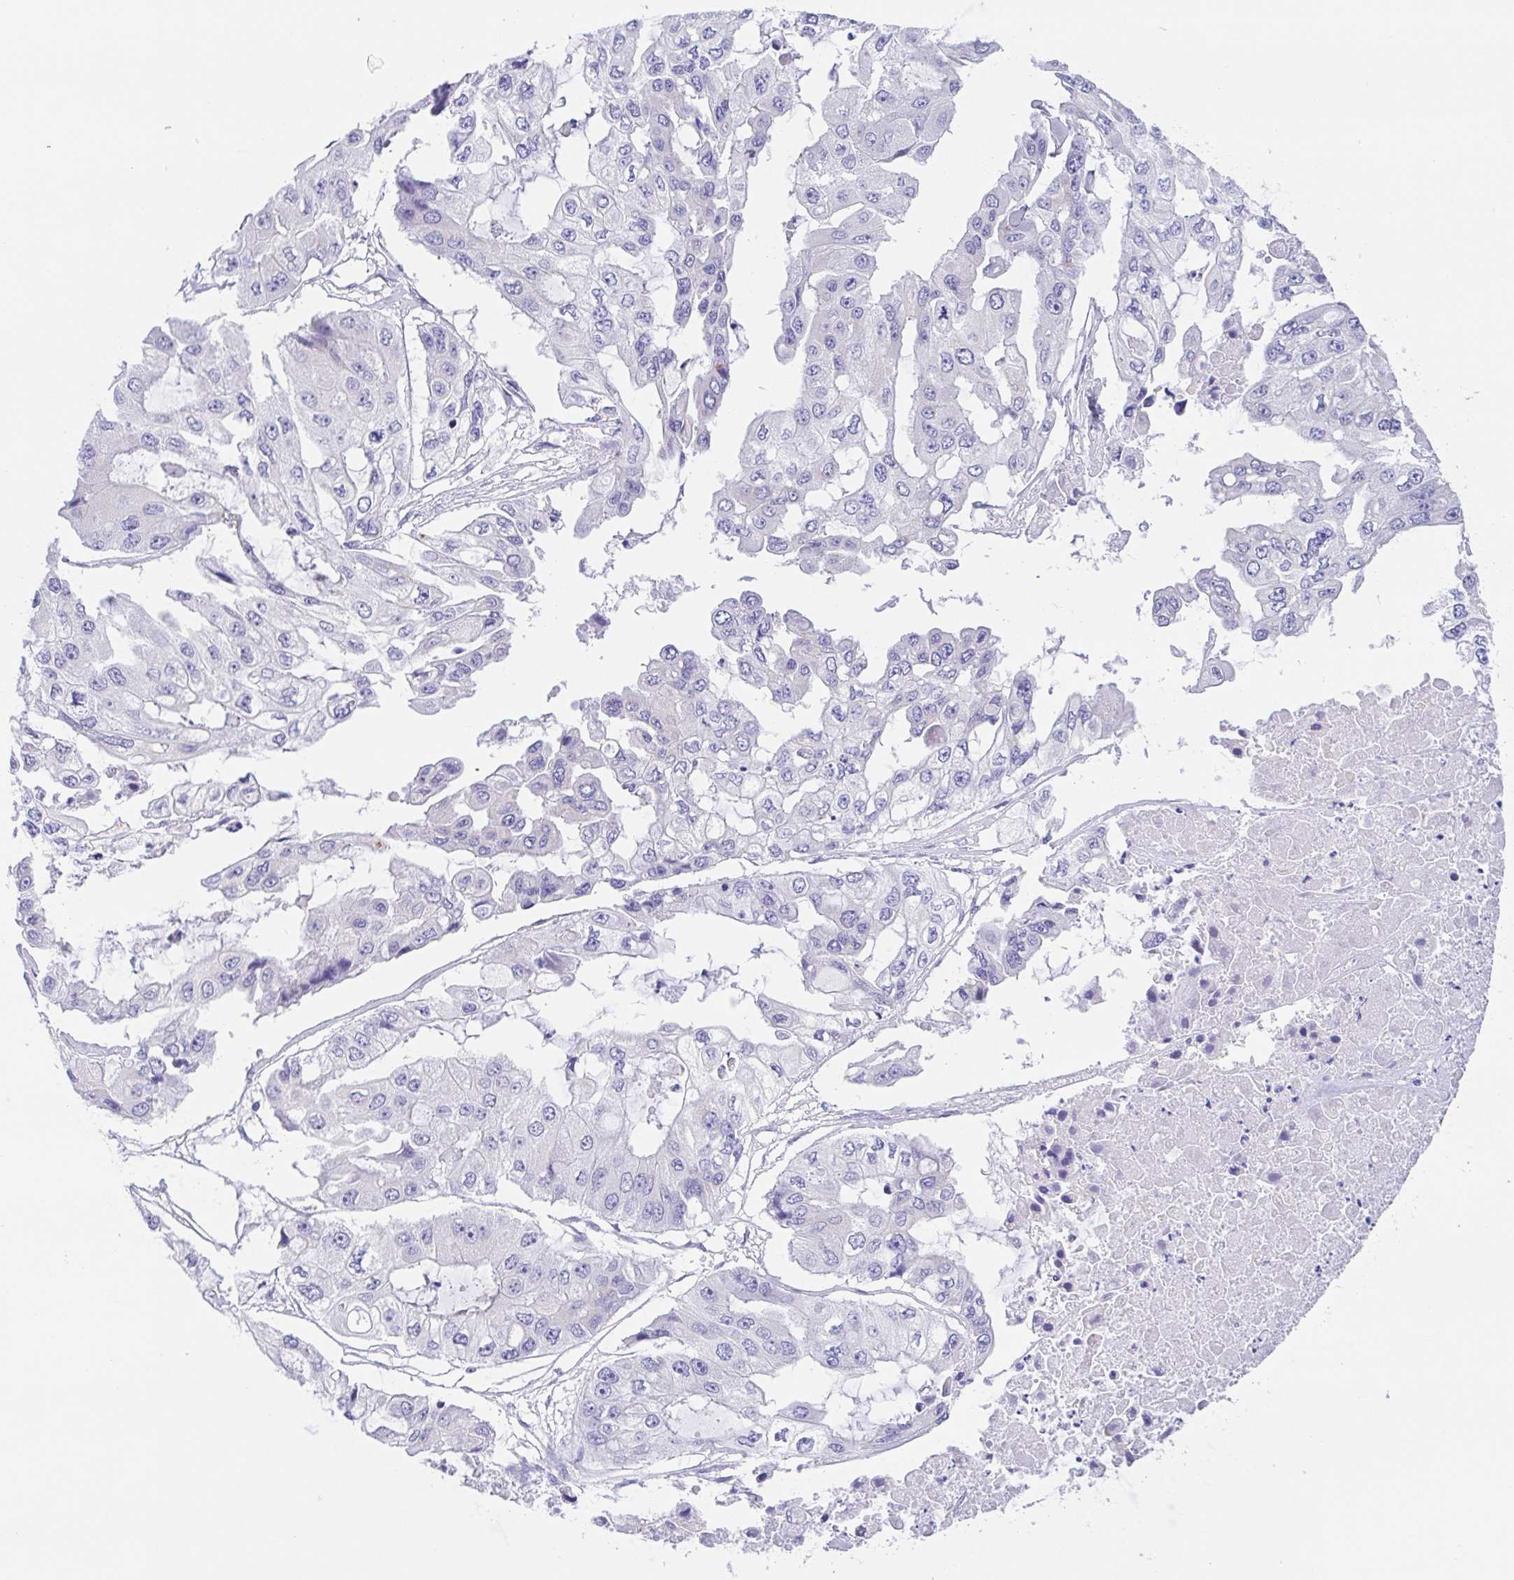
{"staining": {"intensity": "weak", "quantity": "<25%", "location": "cytoplasmic/membranous"}, "tissue": "ovarian cancer", "cell_type": "Tumor cells", "image_type": "cancer", "snomed": [{"axis": "morphology", "description": "Cystadenocarcinoma, serous, NOS"}, {"axis": "topography", "description": "Ovary"}], "caption": "Immunohistochemistry of human ovarian cancer (serous cystadenocarcinoma) shows no positivity in tumor cells. The staining was performed using DAB (3,3'-diaminobenzidine) to visualize the protein expression in brown, while the nuclei were stained in blue with hematoxylin (Magnification: 20x).", "gene": "SCG3", "patient": {"sex": "female", "age": 56}}